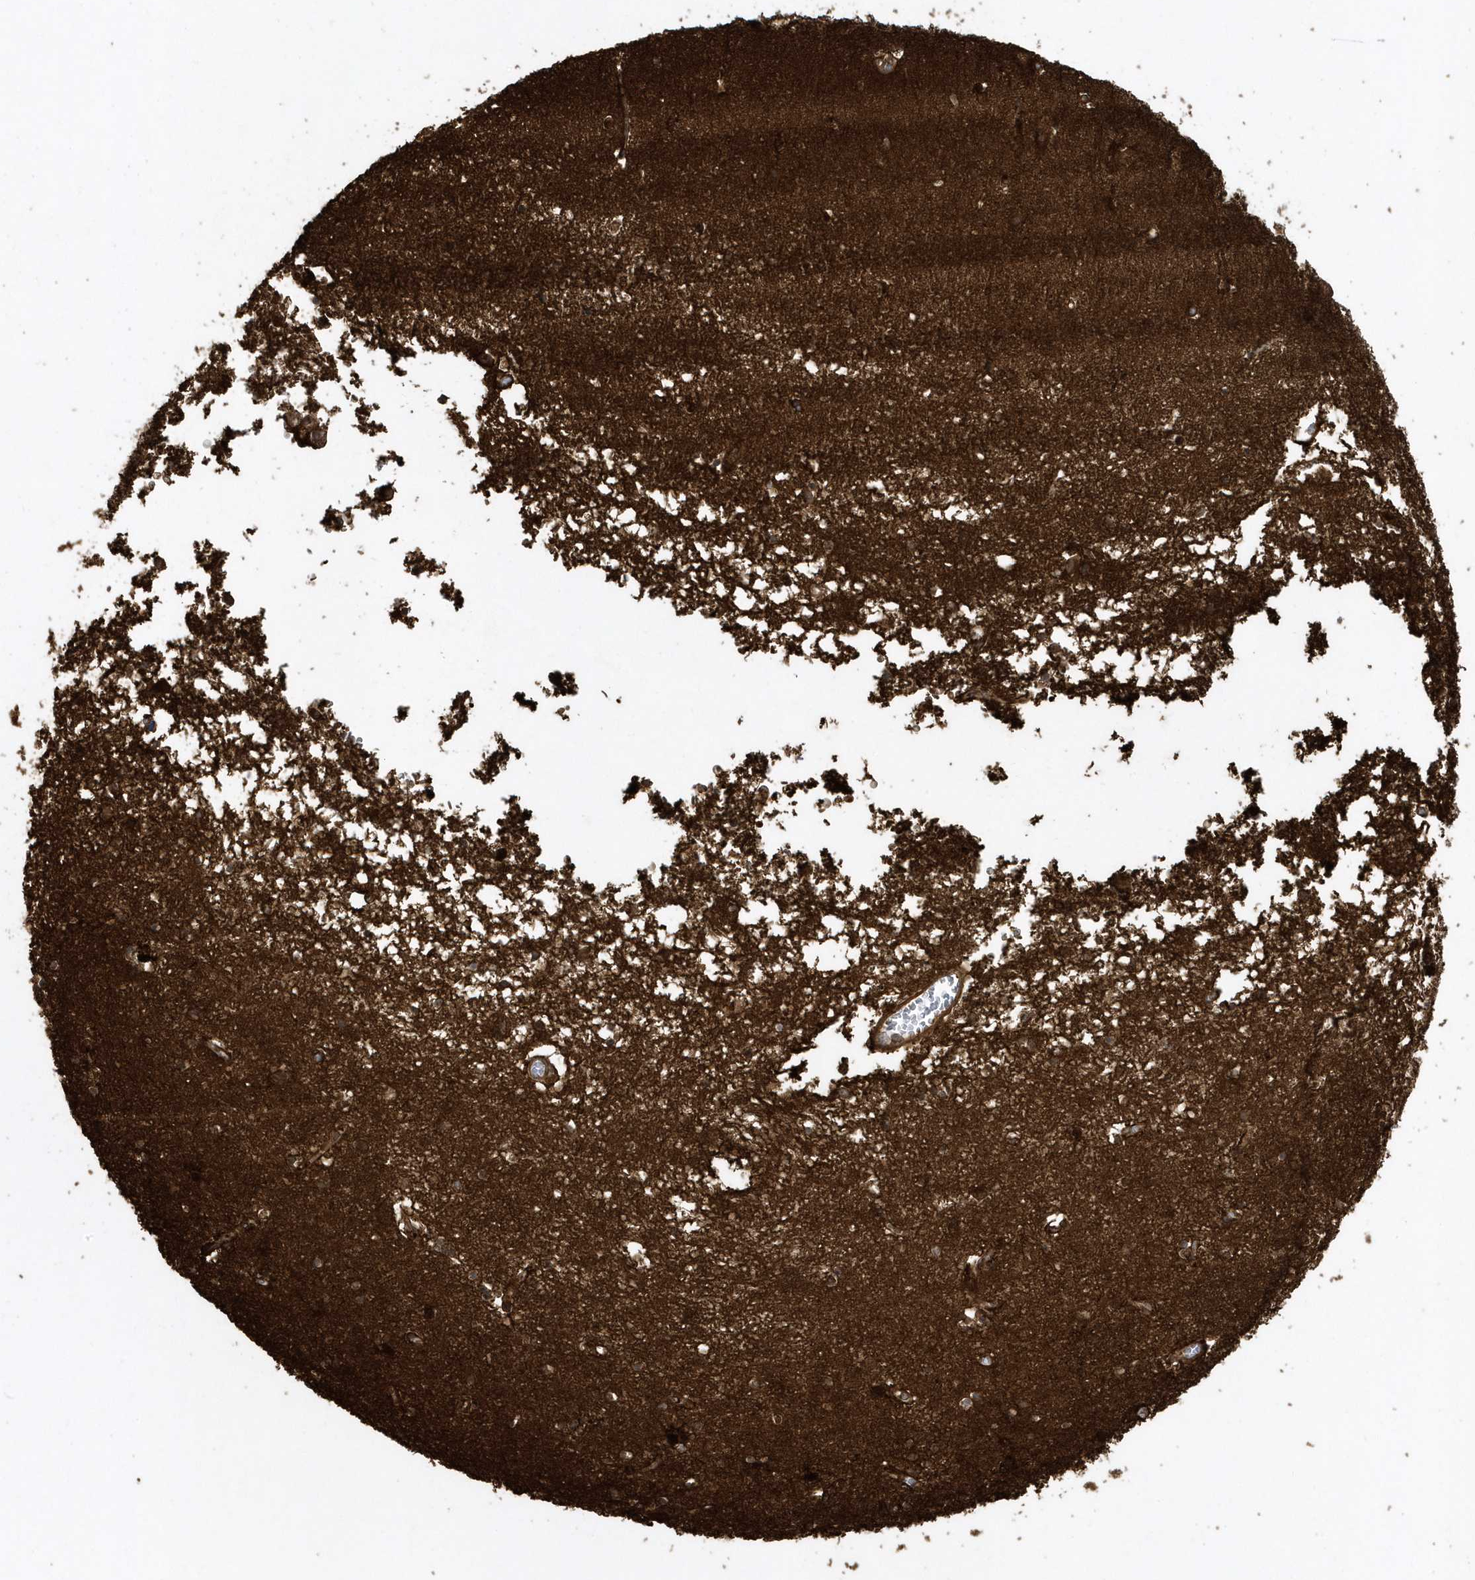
{"staining": {"intensity": "strong", "quantity": "25%-75%", "location": "cytoplasmic/membranous,nuclear"}, "tissue": "hippocampus", "cell_type": "Glial cells", "image_type": "normal", "snomed": [{"axis": "morphology", "description": "Normal tissue, NOS"}, {"axis": "topography", "description": "Hippocampus"}], "caption": "This histopathology image reveals IHC staining of benign hippocampus, with high strong cytoplasmic/membranous,nuclear positivity in about 25%-75% of glial cells.", "gene": "CLCN6", "patient": {"sex": "male", "age": 70}}